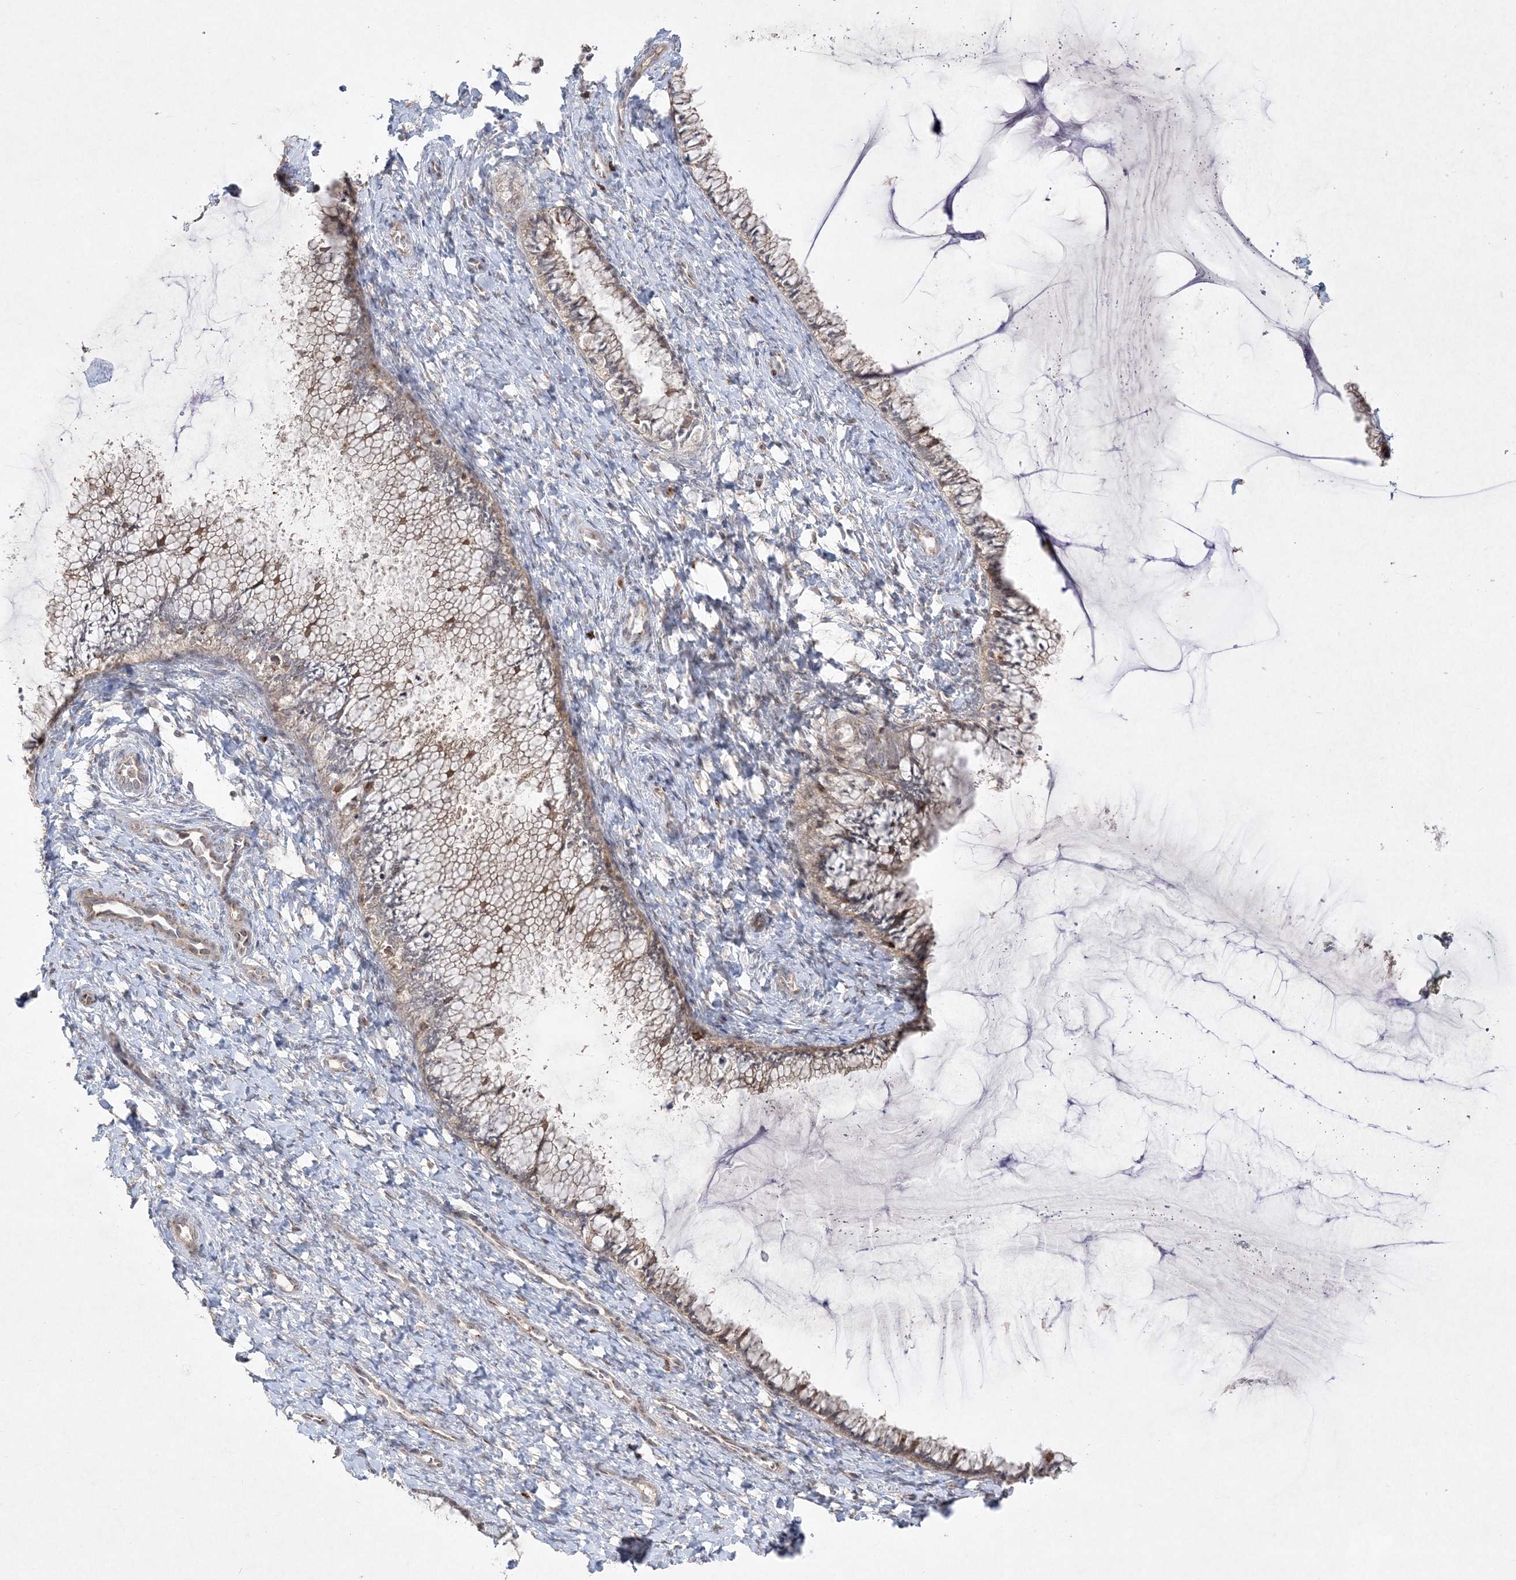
{"staining": {"intensity": "weak", "quantity": ">75%", "location": "cytoplasmic/membranous"}, "tissue": "cervix", "cell_type": "Glandular cells", "image_type": "normal", "snomed": [{"axis": "morphology", "description": "Normal tissue, NOS"}, {"axis": "morphology", "description": "Adenocarcinoma, NOS"}, {"axis": "topography", "description": "Cervix"}], "caption": "Immunohistochemical staining of benign human cervix reveals low levels of weak cytoplasmic/membranous expression in approximately >75% of glandular cells.", "gene": "CLNK", "patient": {"sex": "female", "age": 29}}